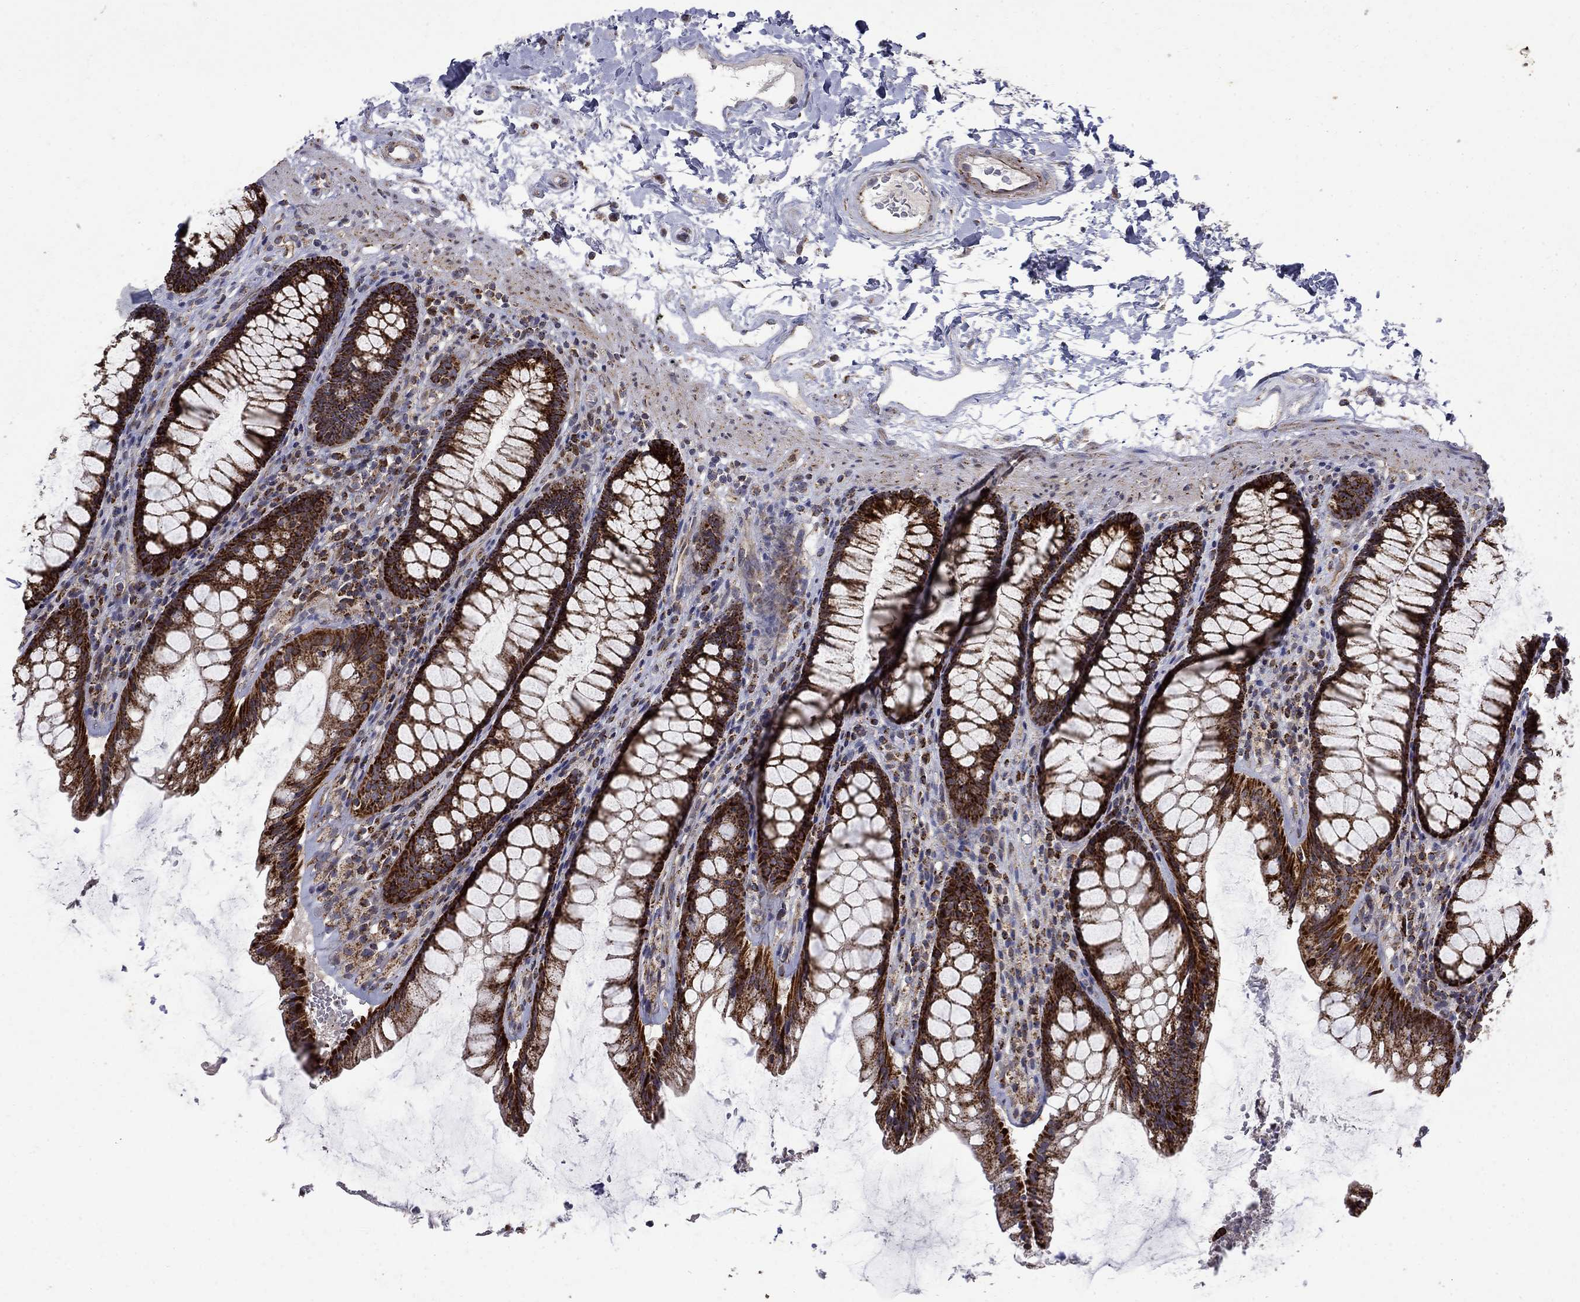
{"staining": {"intensity": "strong", "quantity": ">75%", "location": "cytoplasmic/membranous"}, "tissue": "rectum", "cell_type": "Glandular cells", "image_type": "normal", "snomed": [{"axis": "morphology", "description": "Normal tissue, NOS"}, {"axis": "topography", "description": "Rectum"}], "caption": "The photomicrograph reveals a brown stain indicating the presence of a protein in the cytoplasmic/membranous of glandular cells in rectum. (DAB (3,3'-diaminobenzidine) IHC with brightfield microscopy, high magnification).", "gene": "PCBP3", "patient": {"sex": "male", "age": 72}}